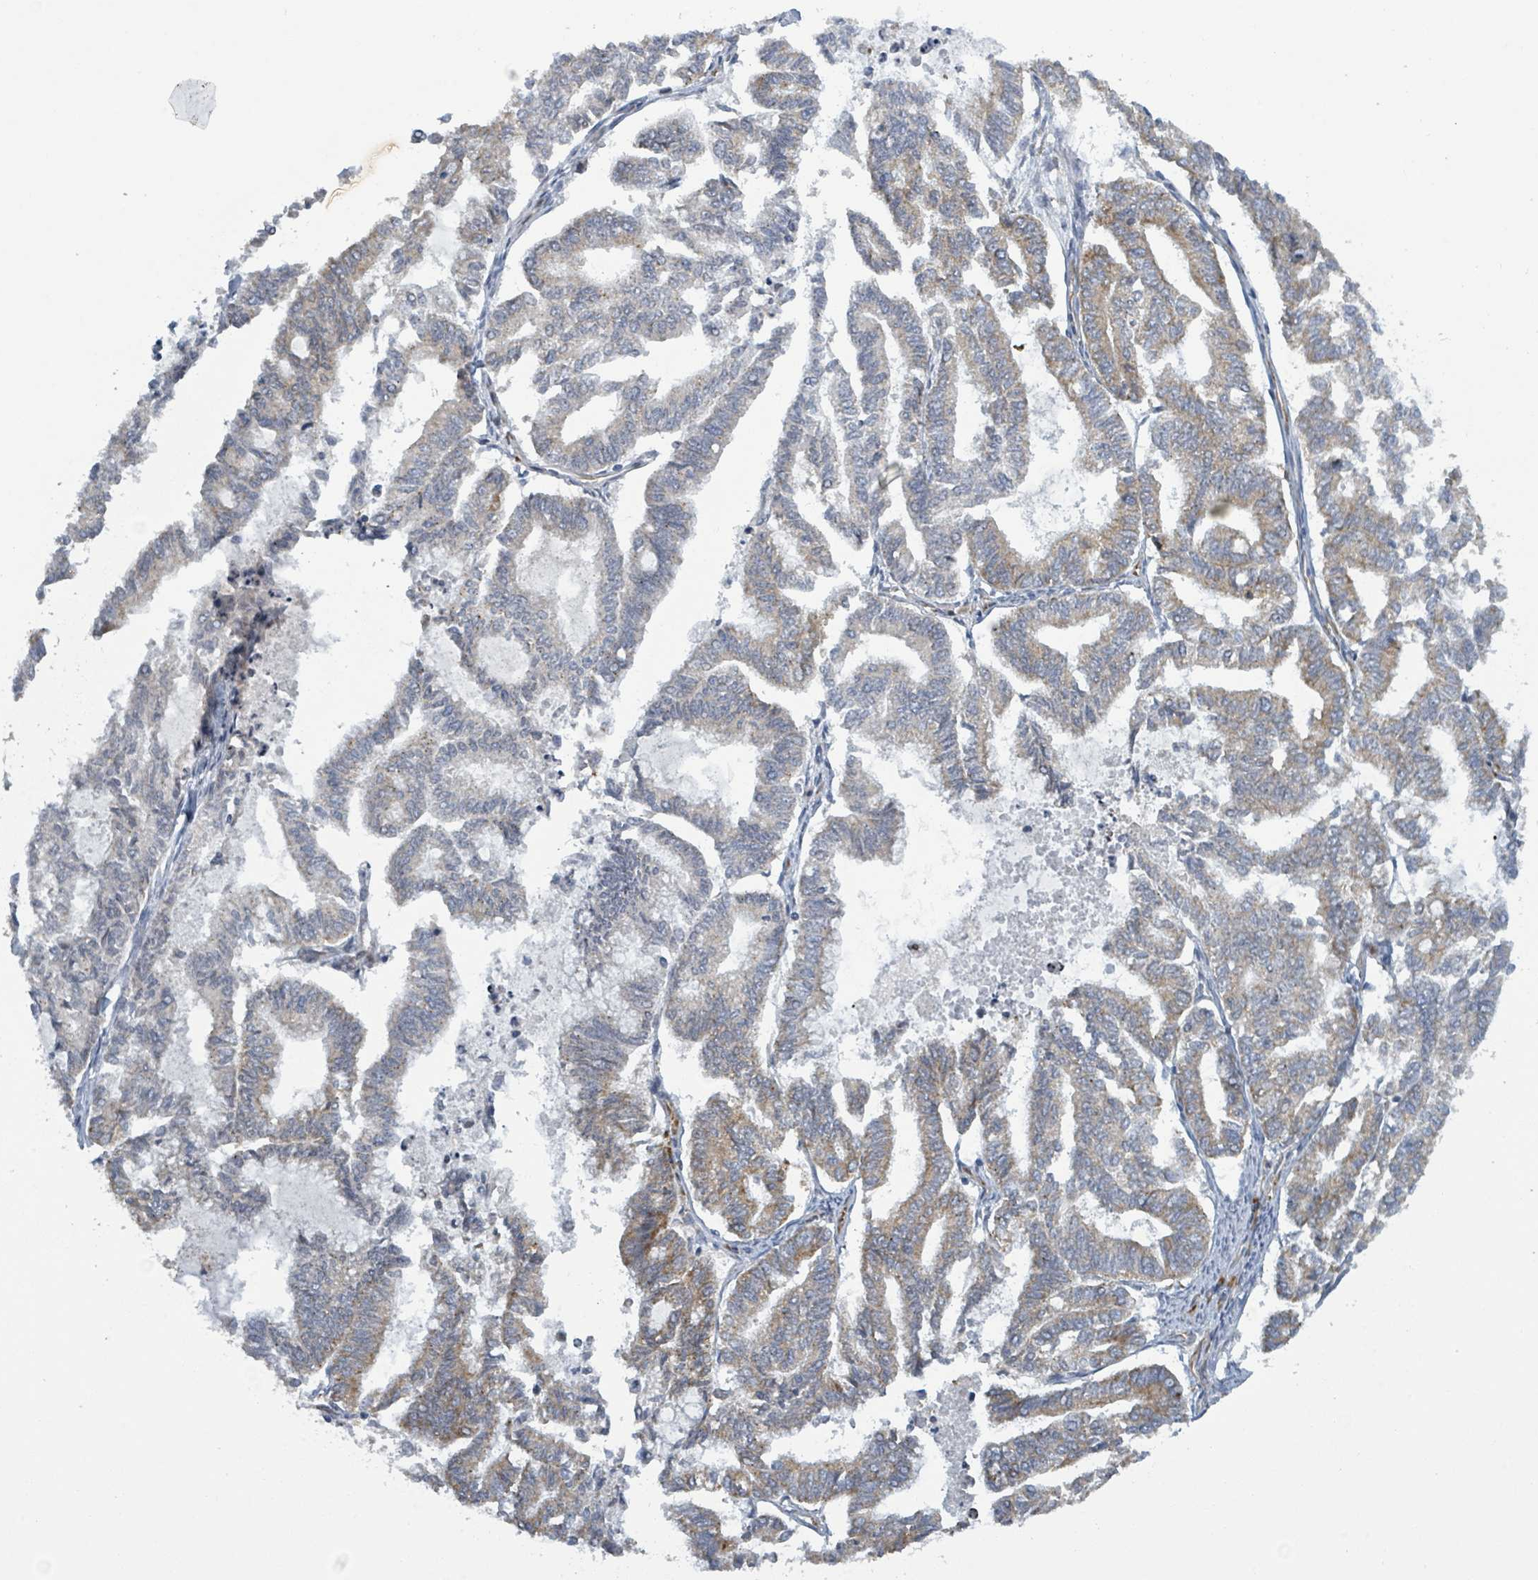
{"staining": {"intensity": "moderate", "quantity": "<25%", "location": "cytoplasmic/membranous"}, "tissue": "endometrial cancer", "cell_type": "Tumor cells", "image_type": "cancer", "snomed": [{"axis": "morphology", "description": "Adenocarcinoma, NOS"}, {"axis": "topography", "description": "Endometrium"}], "caption": "Immunohistochemistry (DAB (3,3'-diaminobenzidine)) staining of endometrial cancer shows moderate cytoplasmic/membranous protein expression in approximately <25% of tumor cells.", "gene": "RPL32", "patient": {"sex": "female", "age": 79}}